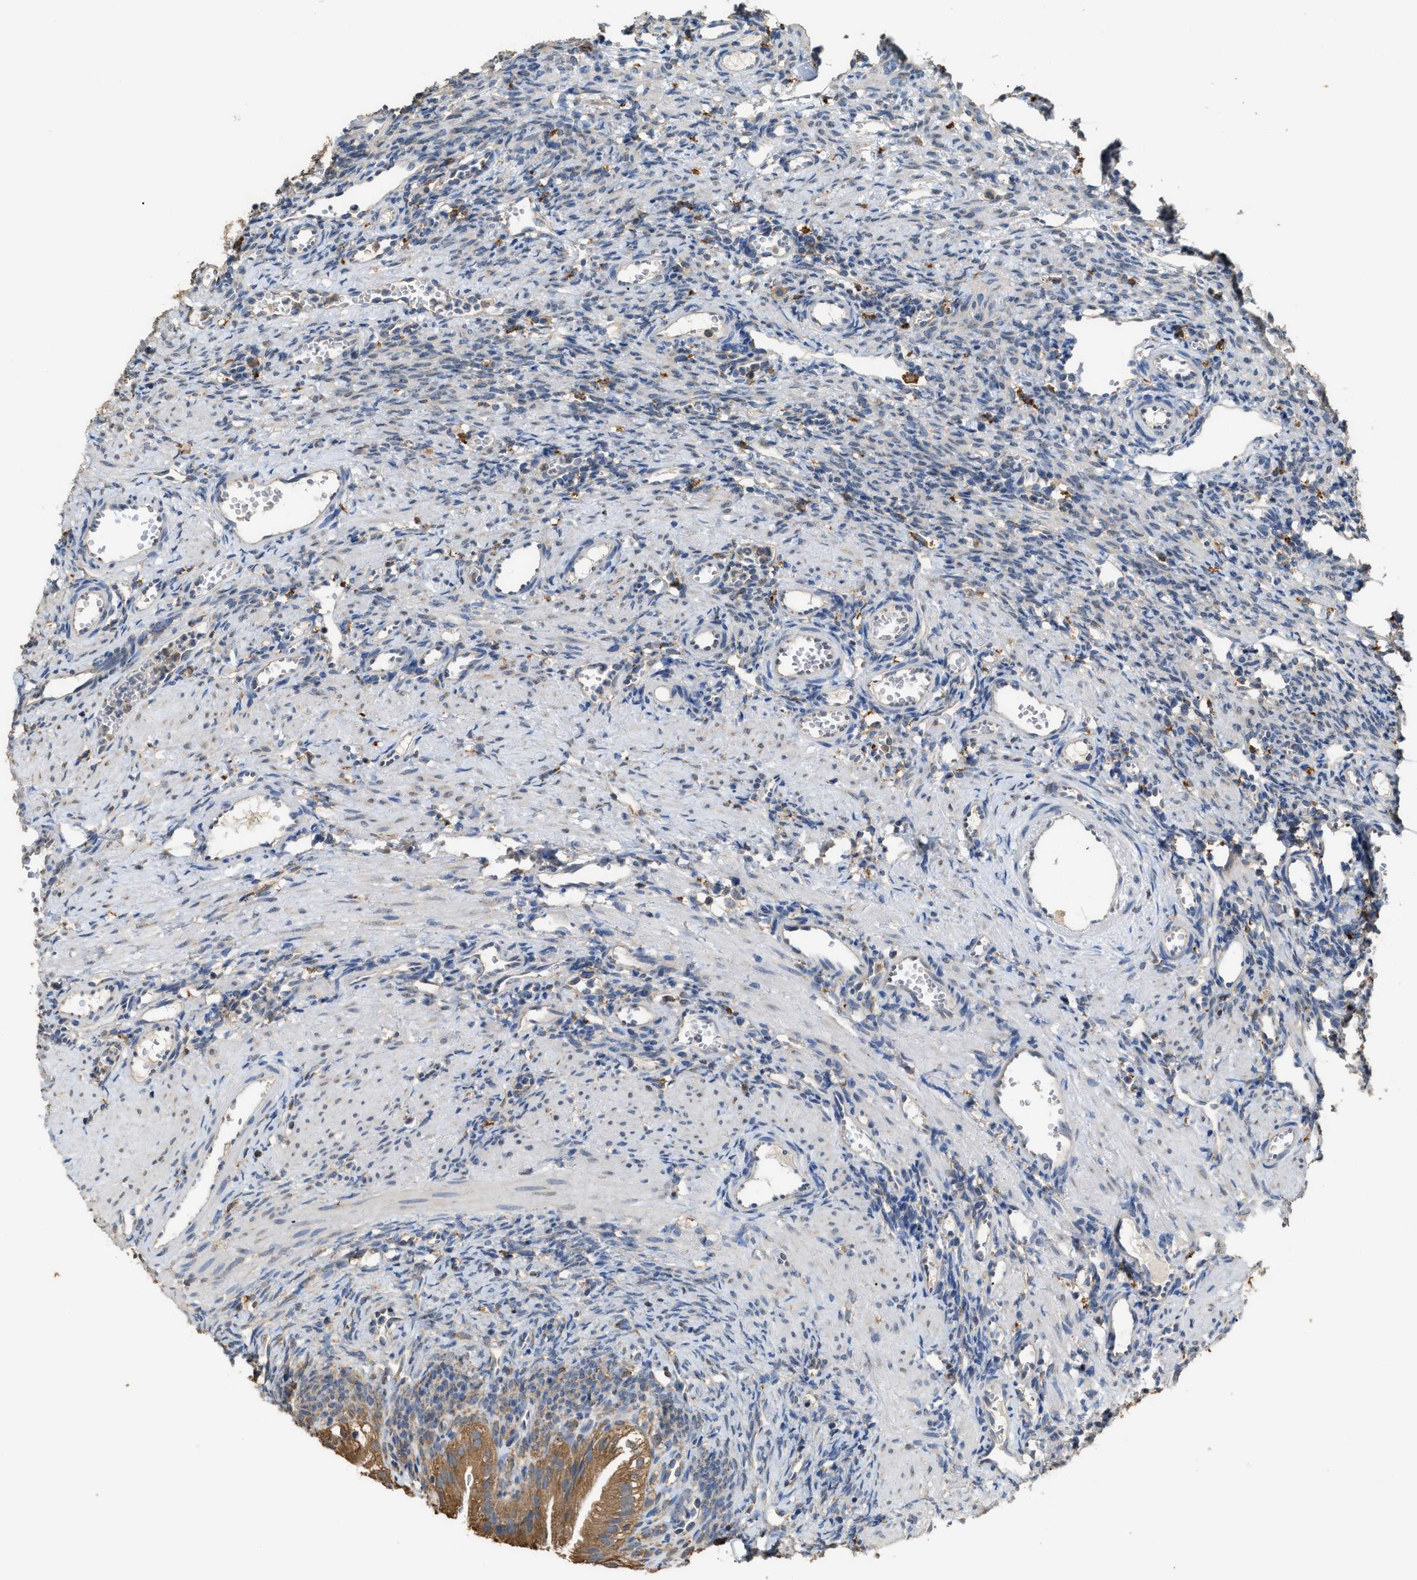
{"staining": {"intensity": "moderate", "quantity": ">75%", "location": "cytoplasmic/membranous"}, "tissue": "ovary", "cell_type": "Follicle cells", "image_type": "normal", "snomed": [{"axis": "morphology", "description": "Normal tissue, NOS"}, {"axis": "topography", "description": "Ovary"}], "caption": "Immunohistochemical staining of benign human ovary demonstrates medium levels of moderate cytoplasmic/membranous staining in approximately >75% of follicle cells. Using DAB (3,3'-diaminobenzidine) (brown) and hematoxylin (blue) stains, captured at high magnification using brightfield microscopy.", "gene": "GCN1", "patient": {"sex": "female", "age": 33}}